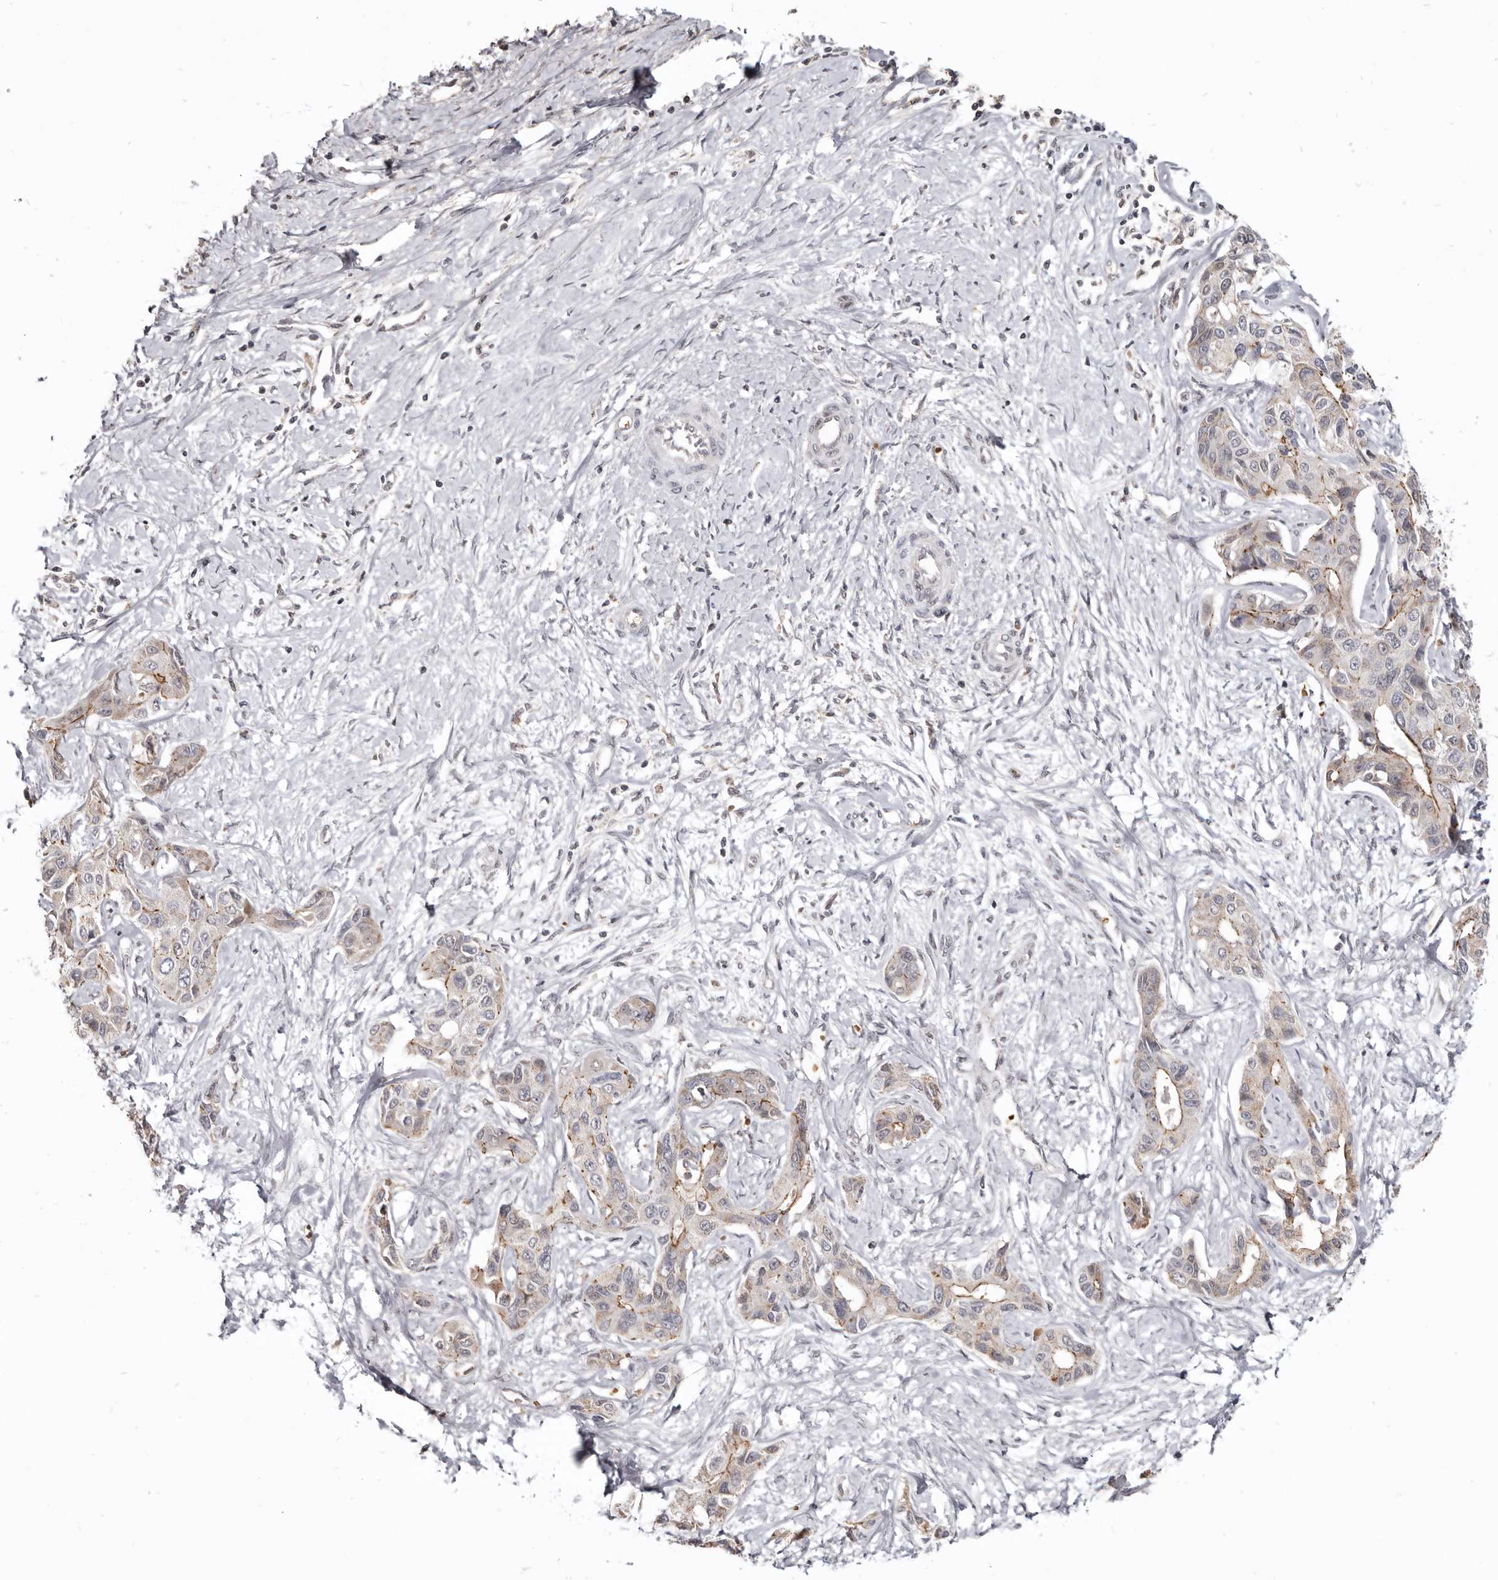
{"staining": {"intensity": "moderate", "quantity": "<25%", "location": "cytoplasmic/membranous"}, "tissue": "liver cancer", "cell_type": "Tumor cells", "image_type": "cancer", "snomed": [{"axis": "morphology", "description": "Cholangiocarcinoma"}, {"axis": "topography", "description": "Liver"}], "caption": "A brown stain labels moderate cytoplasmic/membranous staining of a protein in human liver cholangiocarcinoma tumor cells.", "gene": "CGN", "patient": {"sex": "male", "age": 59}}